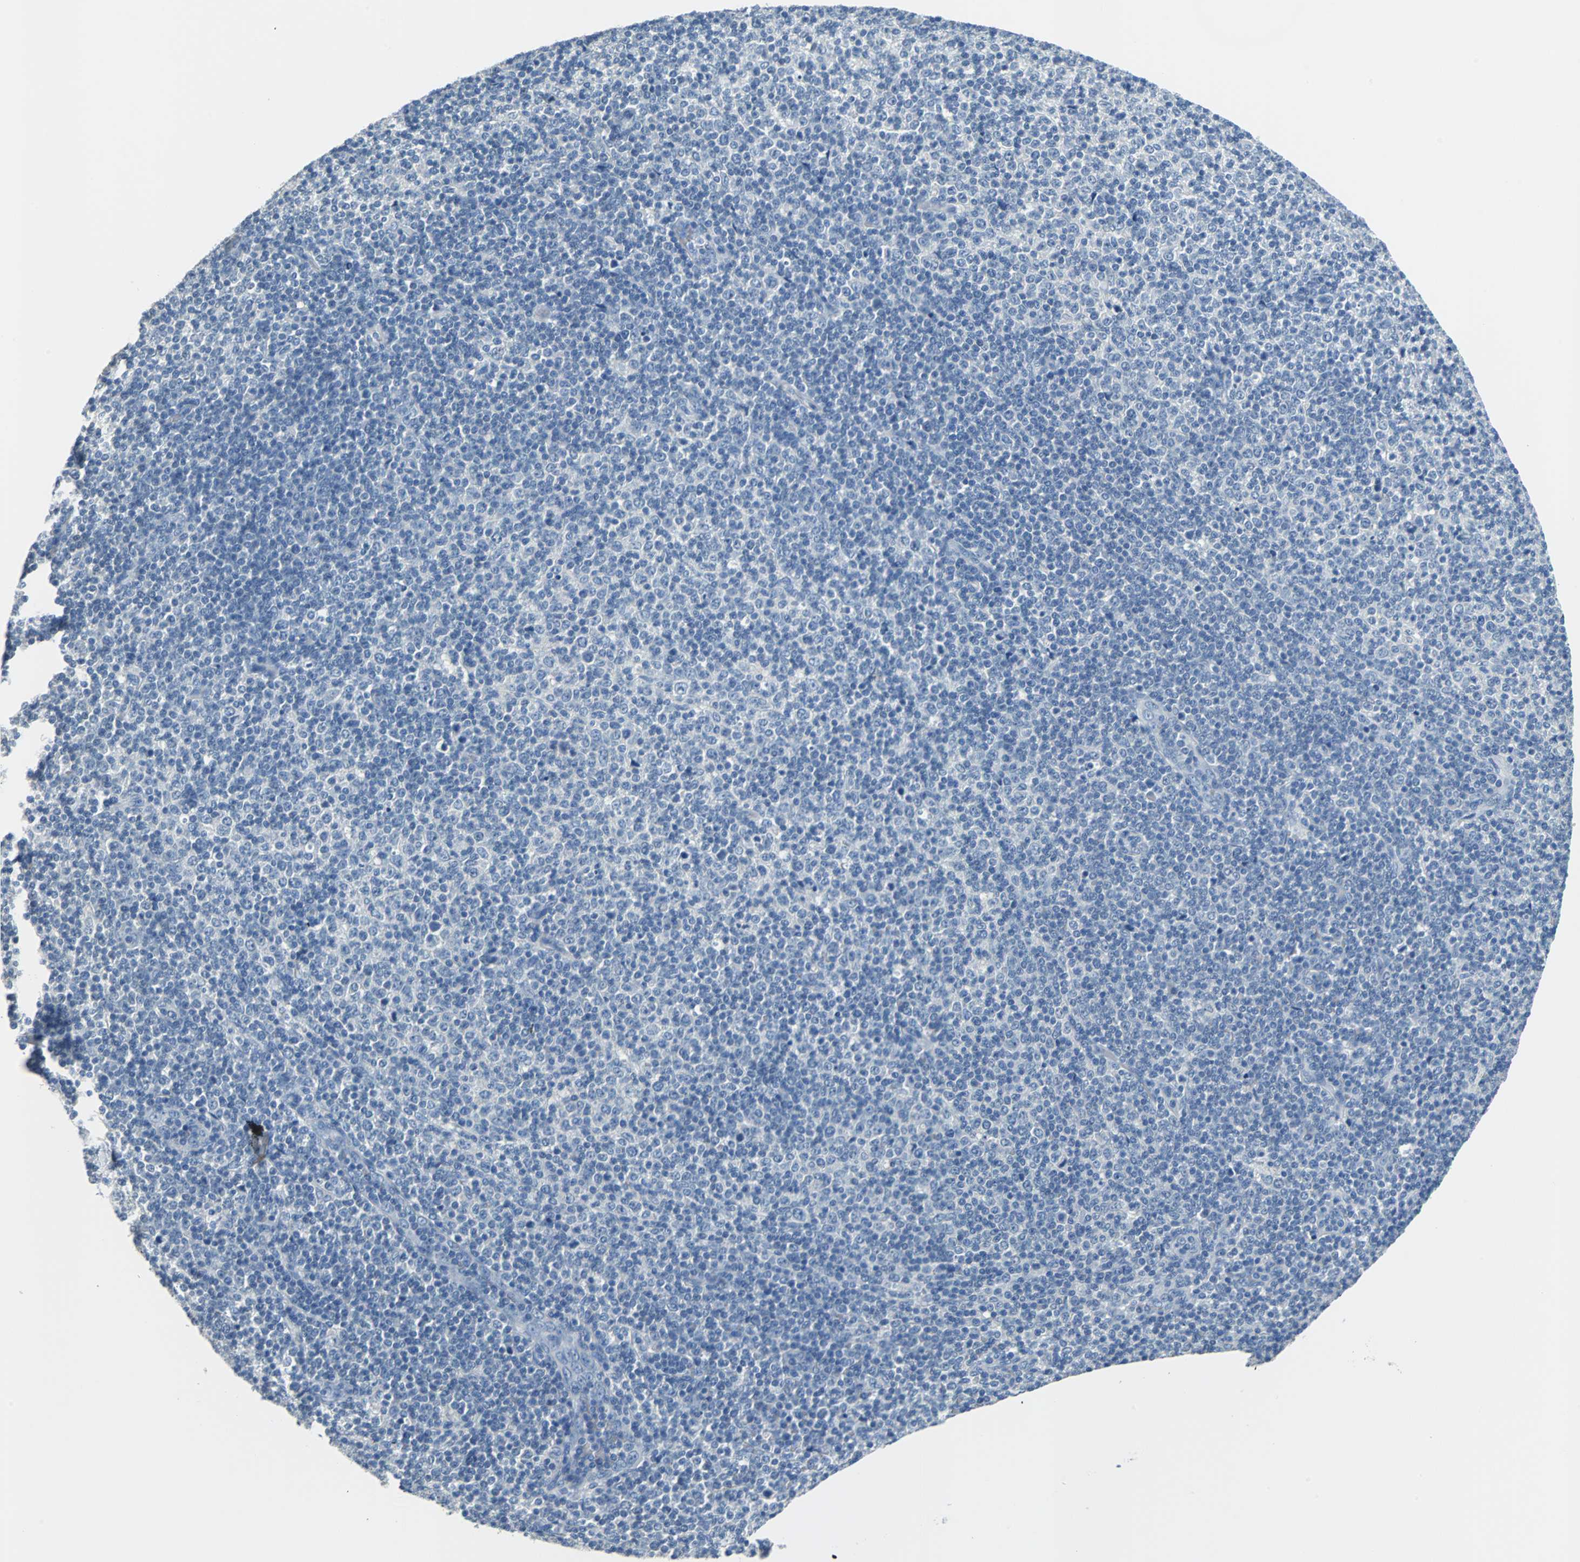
{"staining": {"intensity": "negative", "quantity": "none", "location": "none"}, "tissue": "lymphoma", "cell_type": "Tumor cells", "image_type": "cancer", "snomed": [{"axis": "morphology", "description": "Malignant lymphoma, non-Hodgkin's type, Low grade"}, {"axis": "topography", "description": "Lymph node"}], "caption": "High magnification brightfield microscopy of malignant lymphoma, non-Hodgkin's type (low-grade) stained with DAB (3,3'-diaminobenzidine) (brown) and counterstained with hematoxylin (blue): tumor cells show no significant positivity.", "gene": "MUC7", "patient": {"sex": "male", "age": 70}}